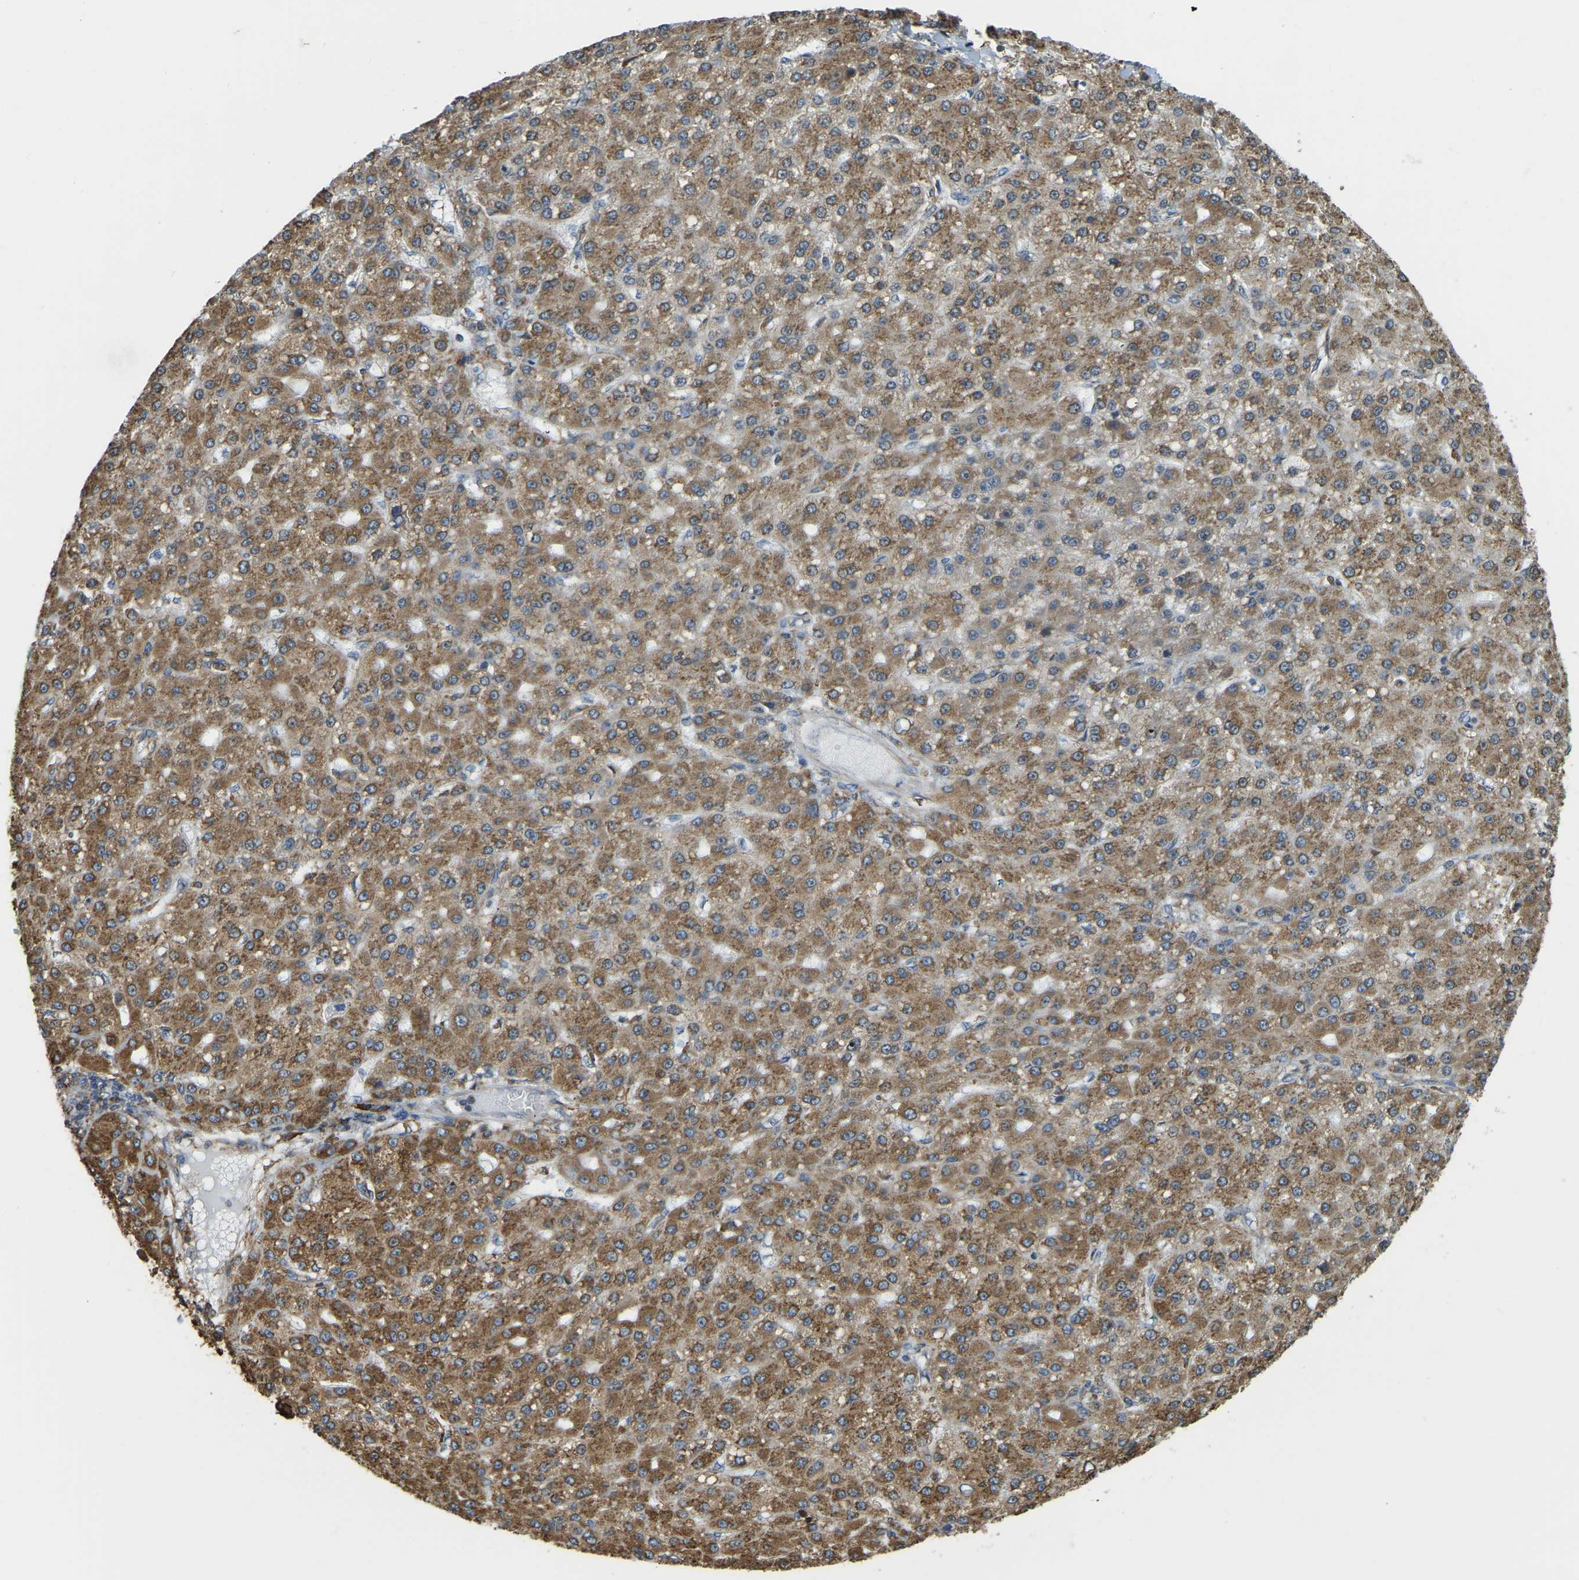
{"staining": {"intensity": "moderate", "quantity": ">75%", "location": "cytoplasmic/membranous"}, "tissue": "liver cancer", "cell_type": "Tumor cells", "image_type": "cancer", "snomed": [{"axis": "morphology", "description": "Carcinoma, Hepatocellular, NOS"}, {"axis": "topography", "description": "Liver"}], "caption": "Immunohistochemical staining of human liver cancer displays medium levels of moderate cytoplasmic/membranous positivity in approximately >75% of tumor cells. The staining was performed using DAB (3,3'-diaminobenzidine) to visualize the protein expression in brown, while the nuclei were stained in blue with hematoxylin (Magnification: 20x).", "gene": "RNF115", "patient": {"sex": "male", "age": 67}}